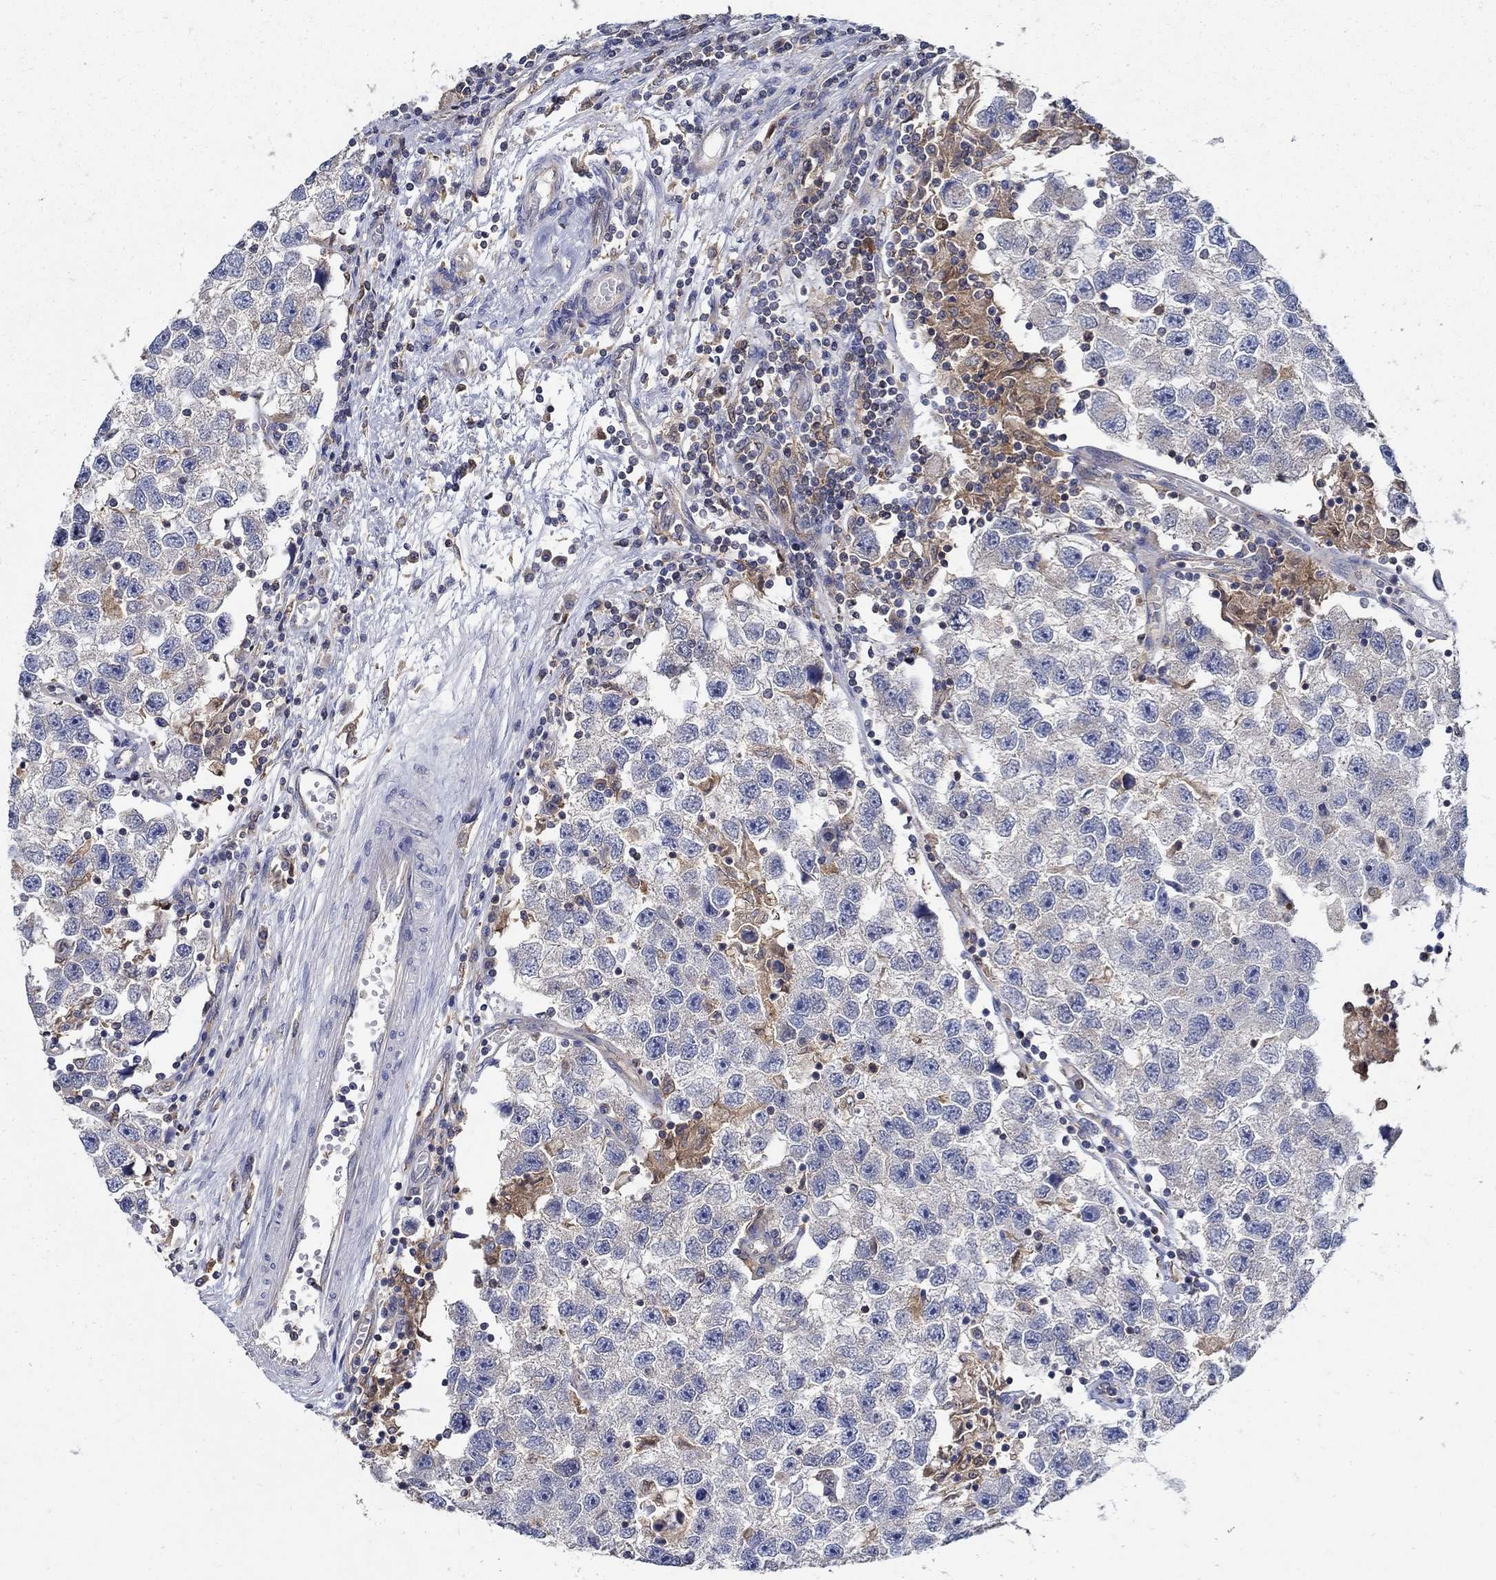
{"staining": {"intensity": "negative", "quantity": "none", "location": "none"}, "tissue": "testis cancer", "cell_type": "Tumor cells", "image_type": "cancer", "snomed": [{"axis": "morphology", "description": "Seminoma, NOS"}, {"axis": "topography", "description": "Testis"}], "caption": "Testis cancer (seminoma) was stained to show a protein in brown. There is no significant expression in tumor cells.", "gene": "MTHFR", "patient": {"sex": "male", "age": 26}}